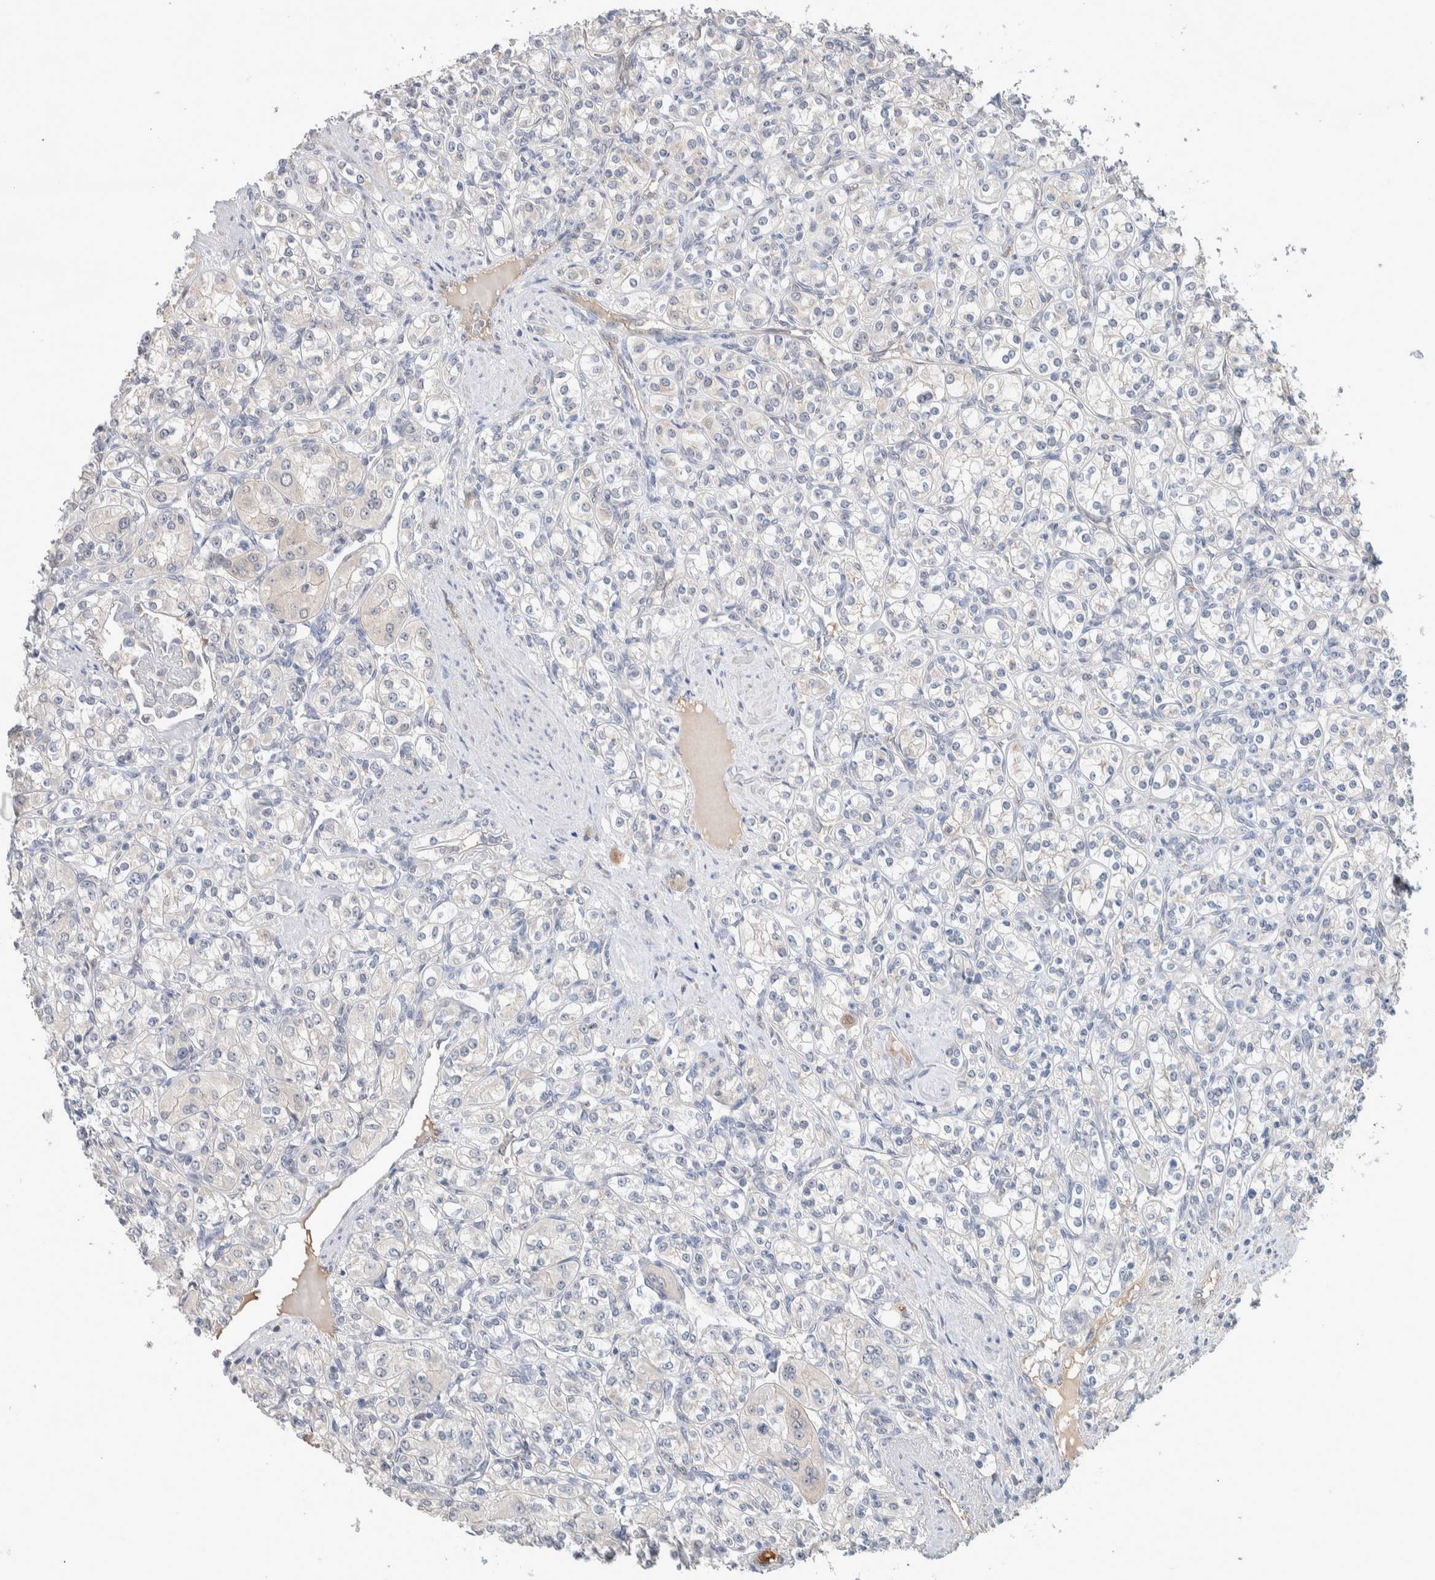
{"staining": {"intensity": "negative", "quantity": "none", "location": "none"}, "tissue": "renal cancer", "cell_type": "Tumor cells", "image_type": "cancer", "snomed": [{"axis": "morphology", "description": "Adenocarcinoma, NOS"}, {"axis": "topography", "description": "Kidney"}], "caption": "Immunohistochemical staining of human renal adenocarcinoma displays no significant expression in tumor cells.", "gene": "DEPTOR", "patient": {"sex": "male", "age": 77}}